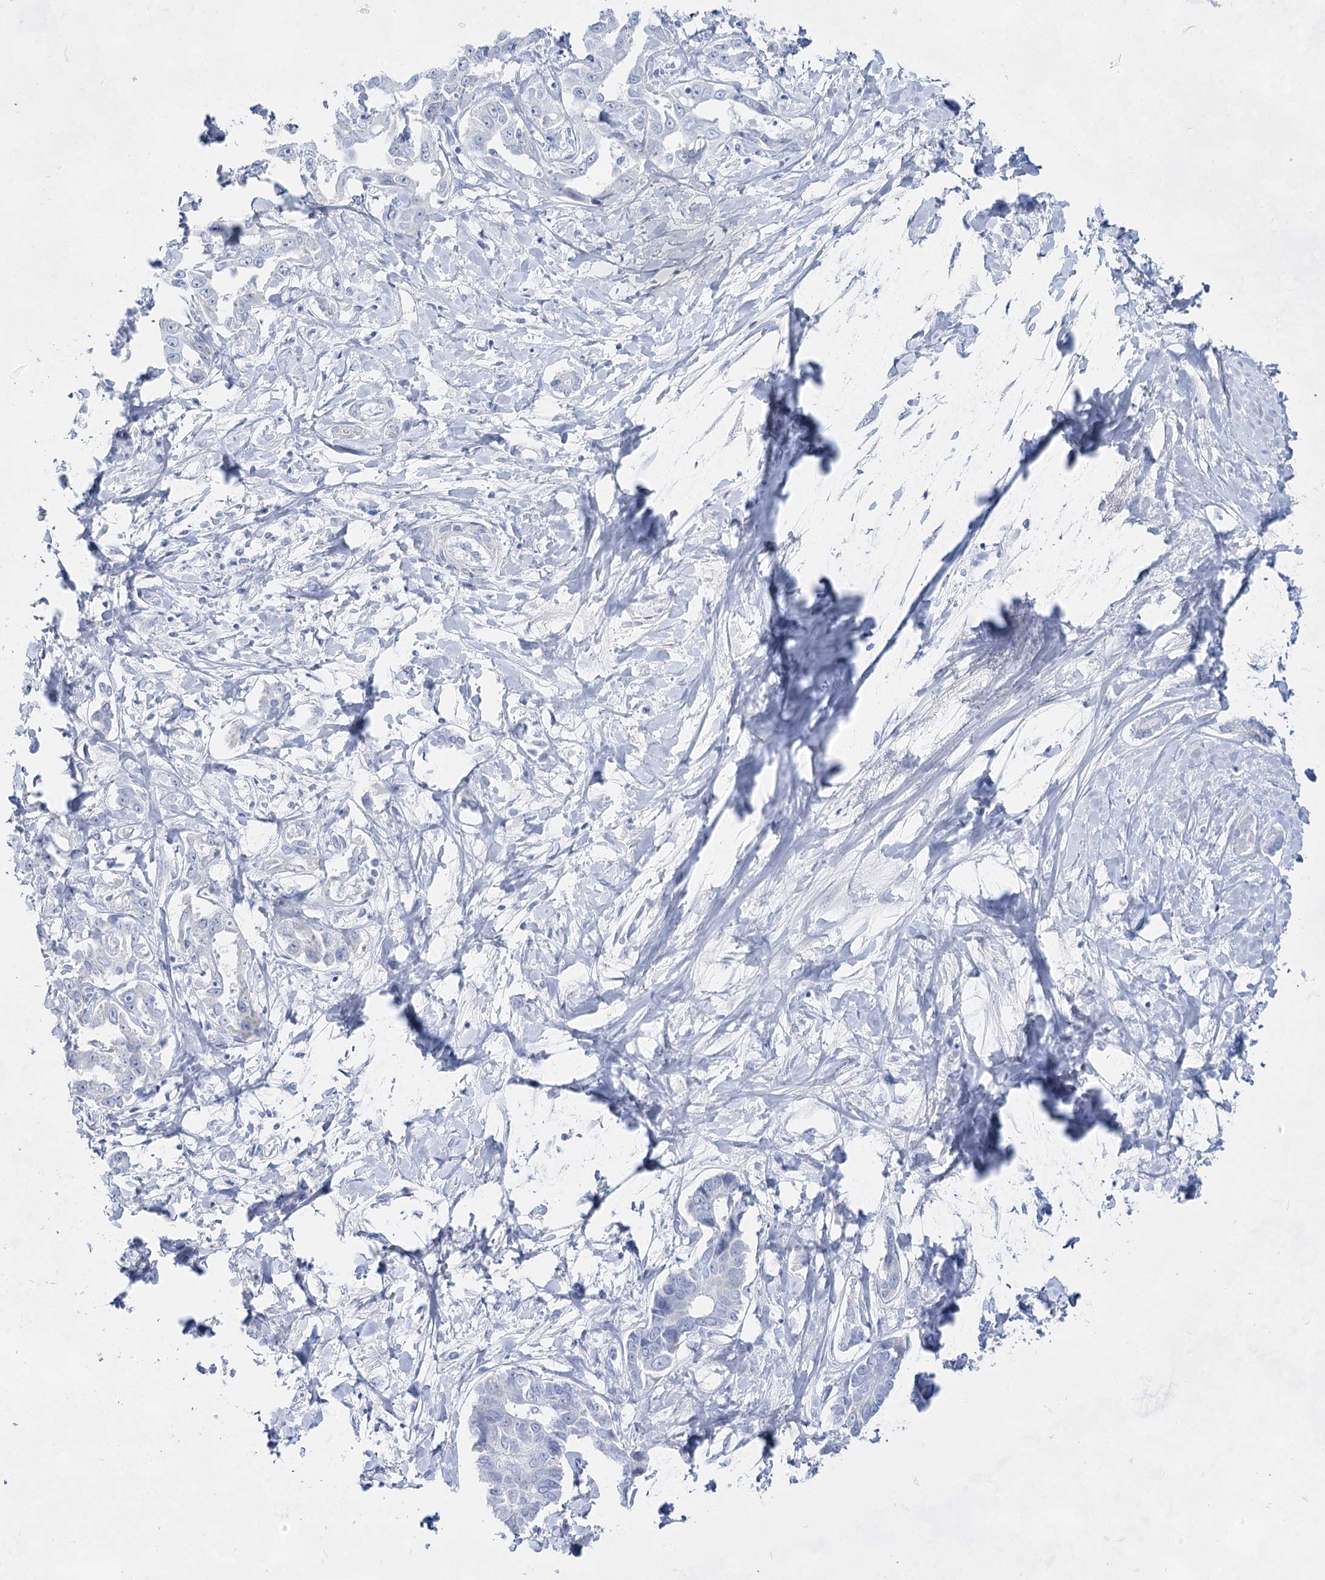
{"staining": {"intensity": "negative", "quantity": "none", "location": "none"}, "tissue": "liver cancer", "cell_type": "Tumor cells", "image_type": "cancer", "snomed": [{"axis": "morphology", "description": "Cholangiocarcinoma"}, {"axis": "topography", "description": "Liver"}], "caption": "High power microscopy image of an IHC image of cholangiocarcinoma (liver), revealing no significant expression in tumor cells. Nuclei are stained in blue.", "gene": "ACRV1", "patient": {"sex": "male", "age": 59}}